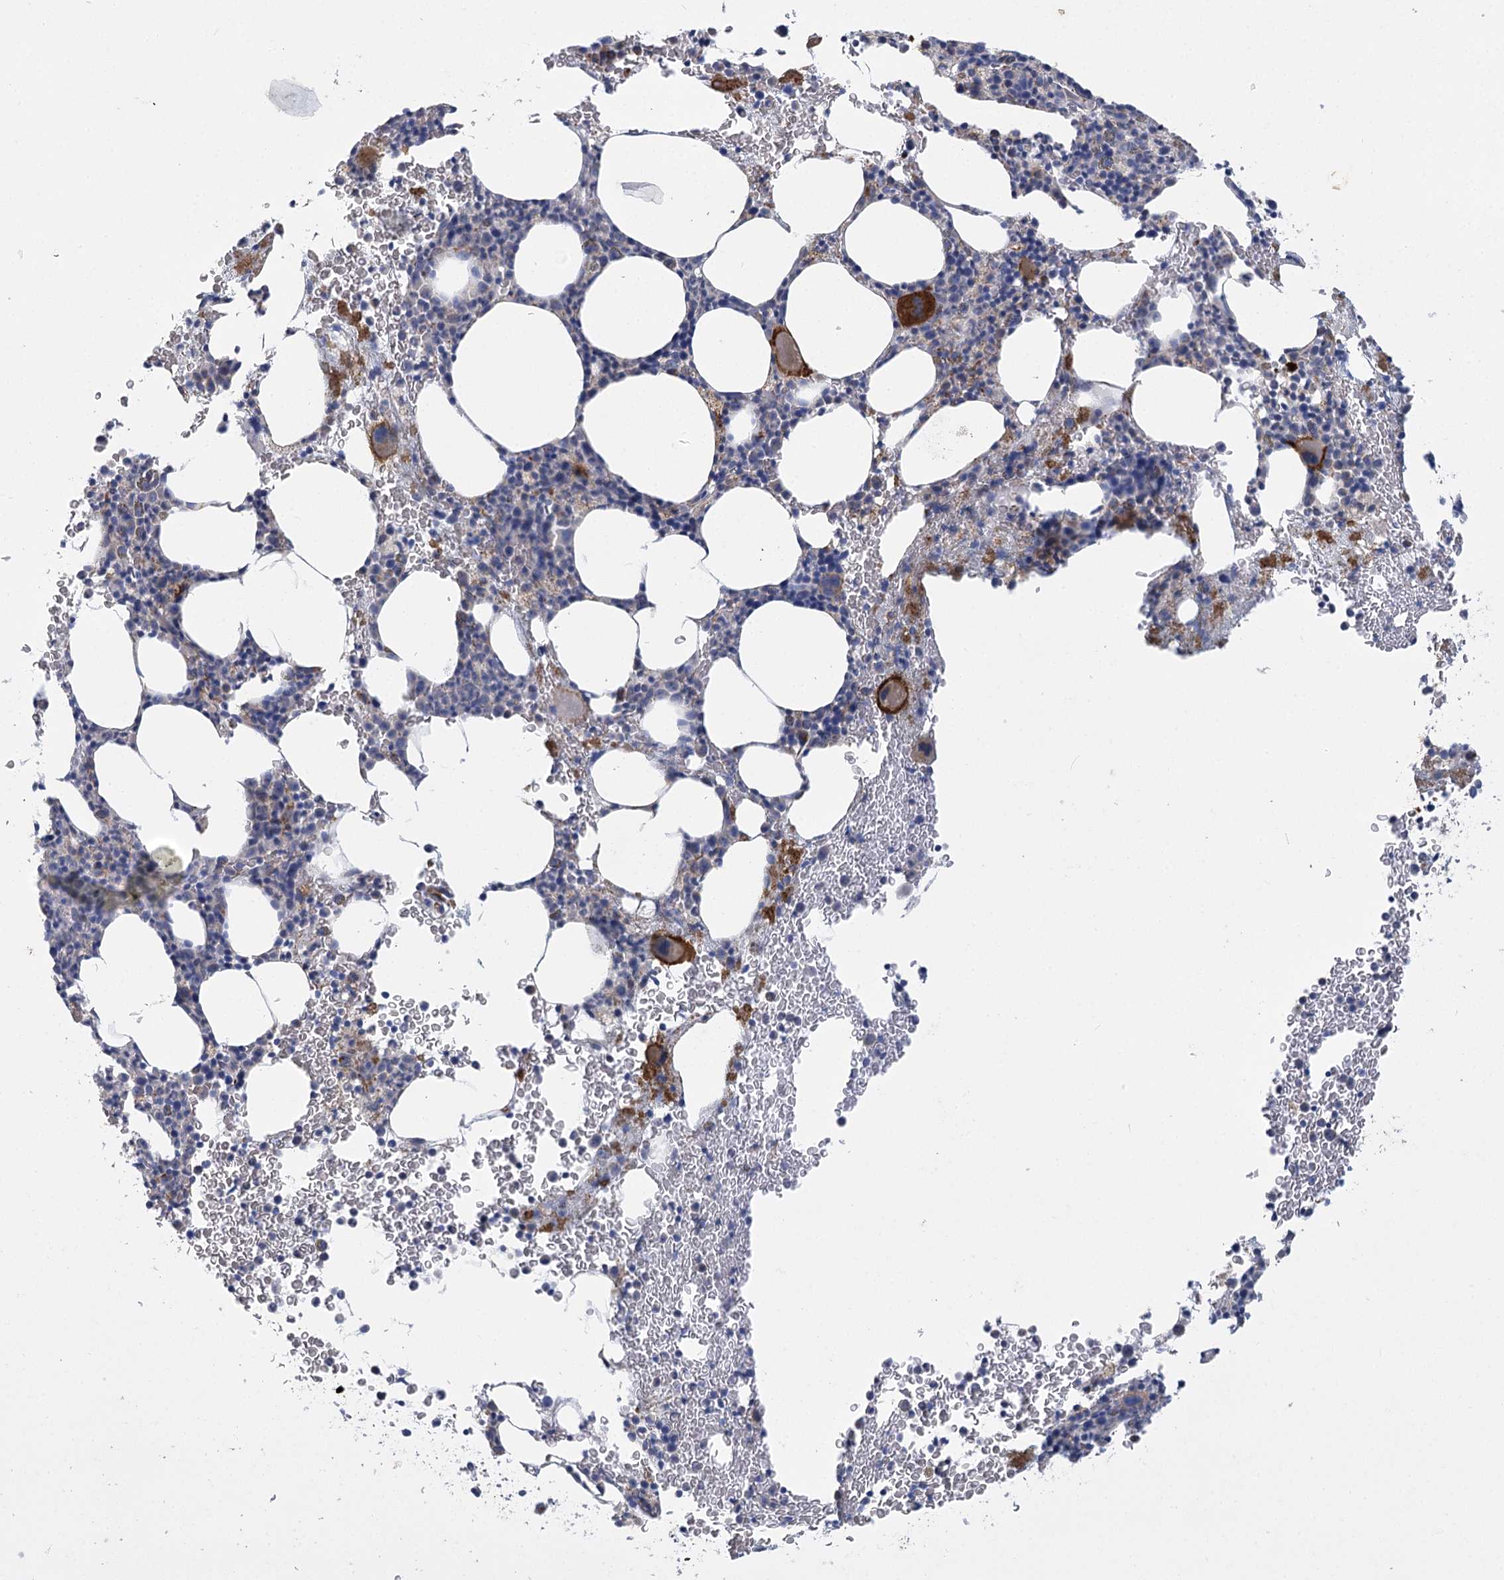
{"staining": {"intensity": "strong", "quantity": "<25%", "location": "cytoplasmic/membranous"}, "tissue": "bone marrow", "cell_type": "Hematopoietic cells", "image_type": "normal", "snomed": [{"axis": "morphology", "description": "Normal tissue, NOS"}, {"axis": "topography", "description": "Bone marrow"}], "caption": "An image of bone marrow stained for a protein demonstrates strong cytoplasmic/membranous brown staining in hematopoietic cells. The staining was performed using DAB, with brown indicating positive protein expression. Nuclei are stained blue with hematoxylin.", "gene": "DHTKD1", "patient": {"sex": "male", "age": 79}}